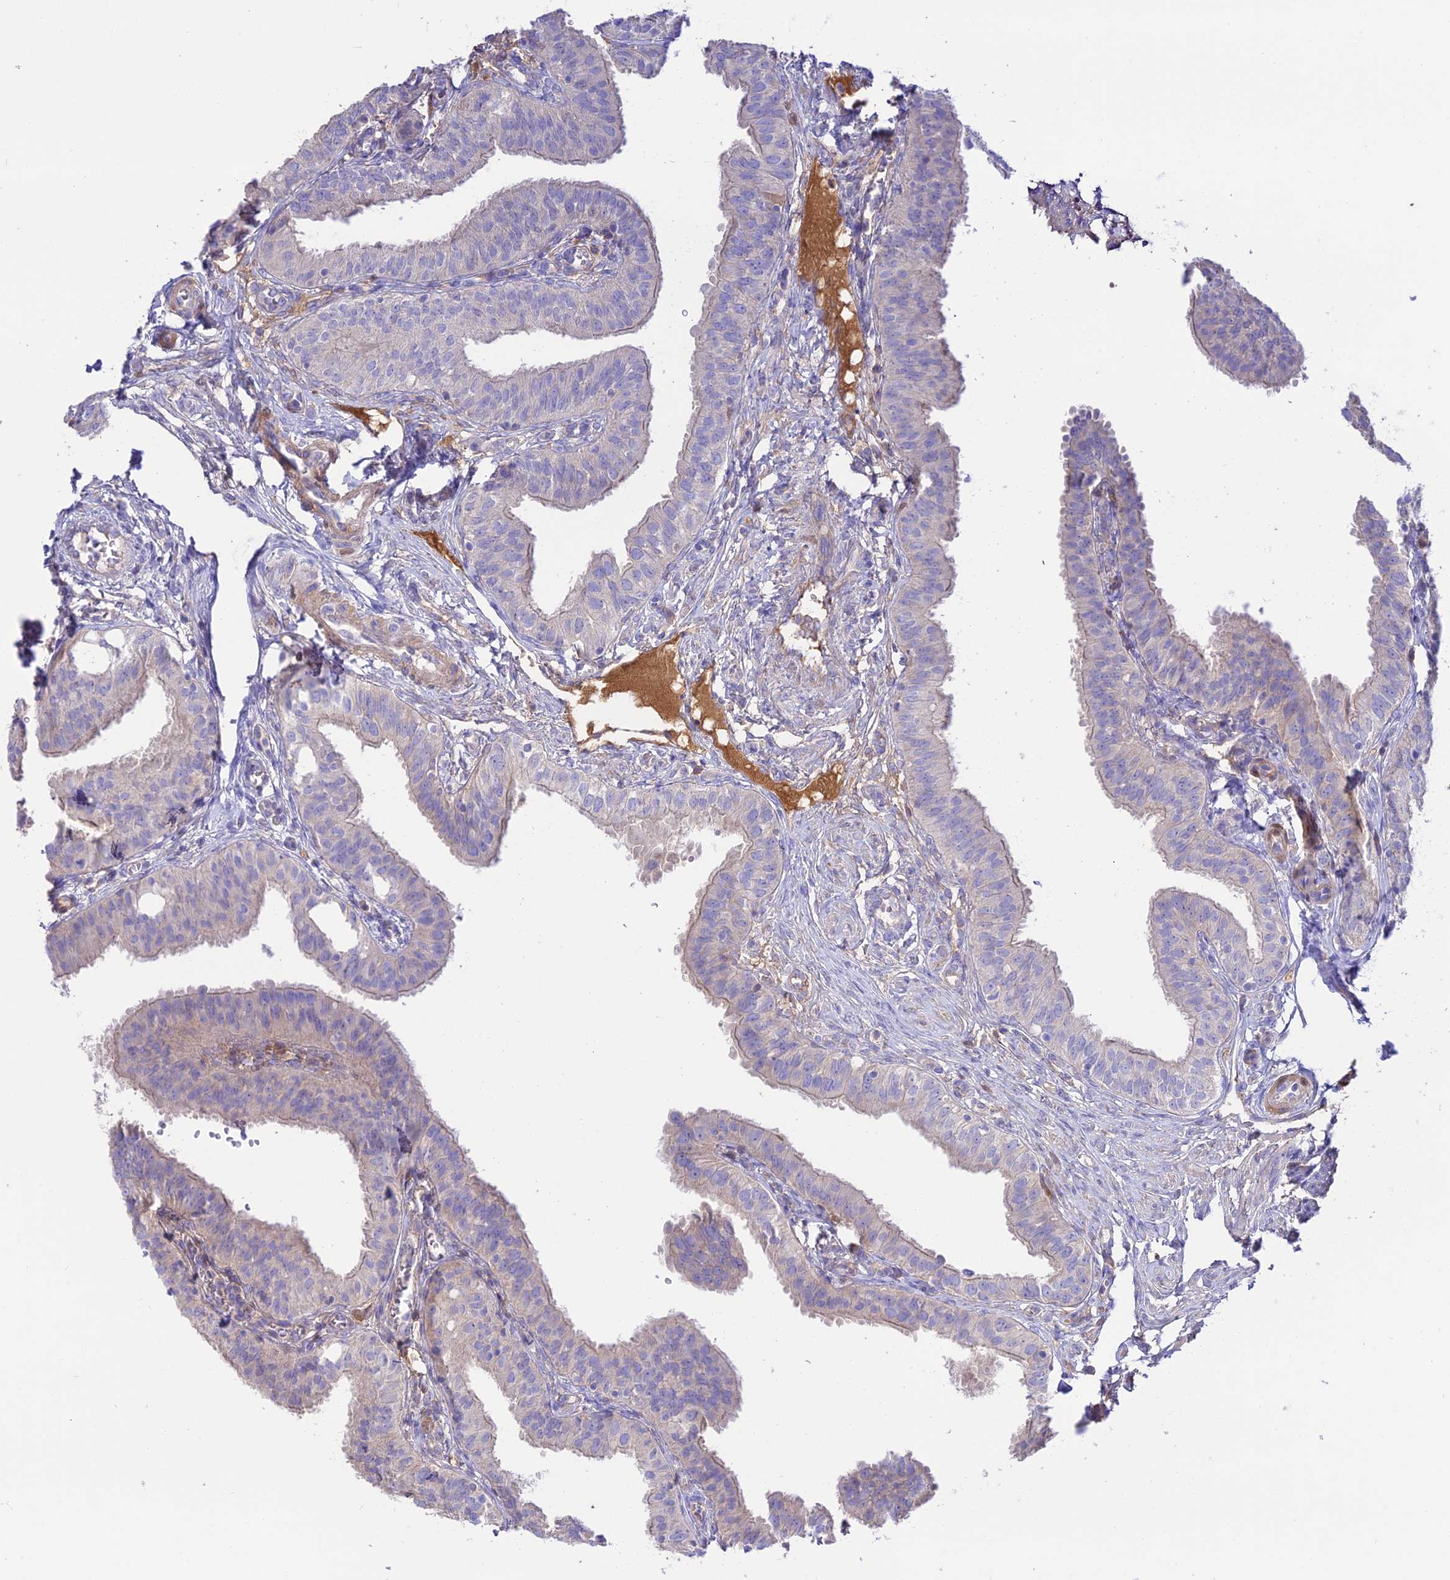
{"staining": {"intensity": "weak", "quantity": "<25%", "location": "cytoplasmic/membranous"}, "tissue": "fallopian tube", "cell_type": "Glandular cells", "image_type": "normal", "snomed": [{"axis": "morphology", "description": "Normal tissue, NOS"}, {"axis": "topography", "description": "Fallopian tube"}, {"axis": "topography", "description": "Ovary"}], "caption": "Glandular cells are negative for brown protein staining in normal fallopian tube. Nuclei are stained in blue.", "gene": "NLRP9", "patient": {"sex": "female", "age": 42}}